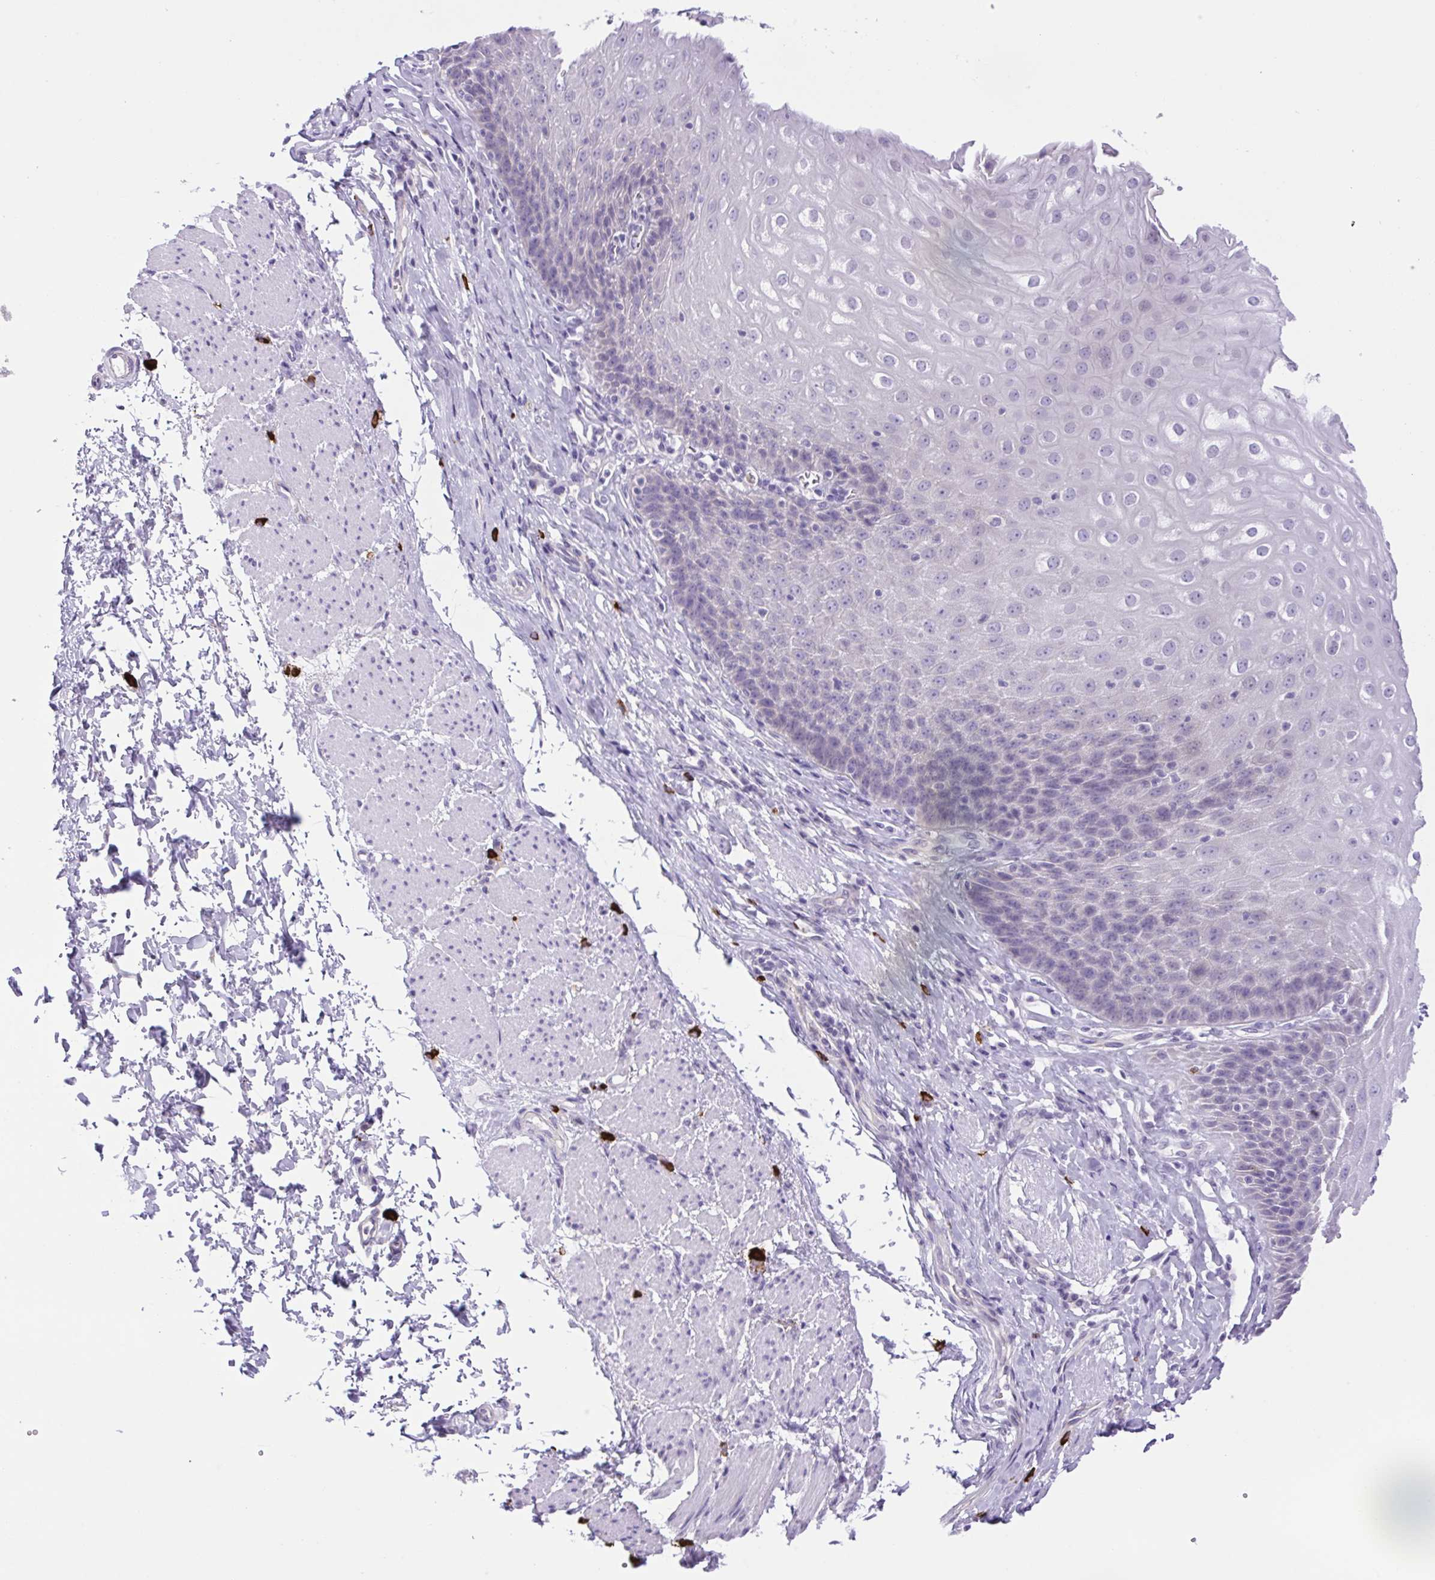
{"staining": {"intensity": "negative", "quantity": "none", "location": "none"}, "tissue": "esophagus", "cell_type": "Squamous epithelial cells", "image_type": "normal", "snomed": [{"axis": "morphology", "description": "Normal tissue, NOS"}, {"axis": "topography", "description": "Esophagus"}], "caption": "Image shows no protein expression in squamous epithelial cells of unremarkable esophagus.", "gene": "FAM177B", "patient": {"sex": "female", "age": 61}}